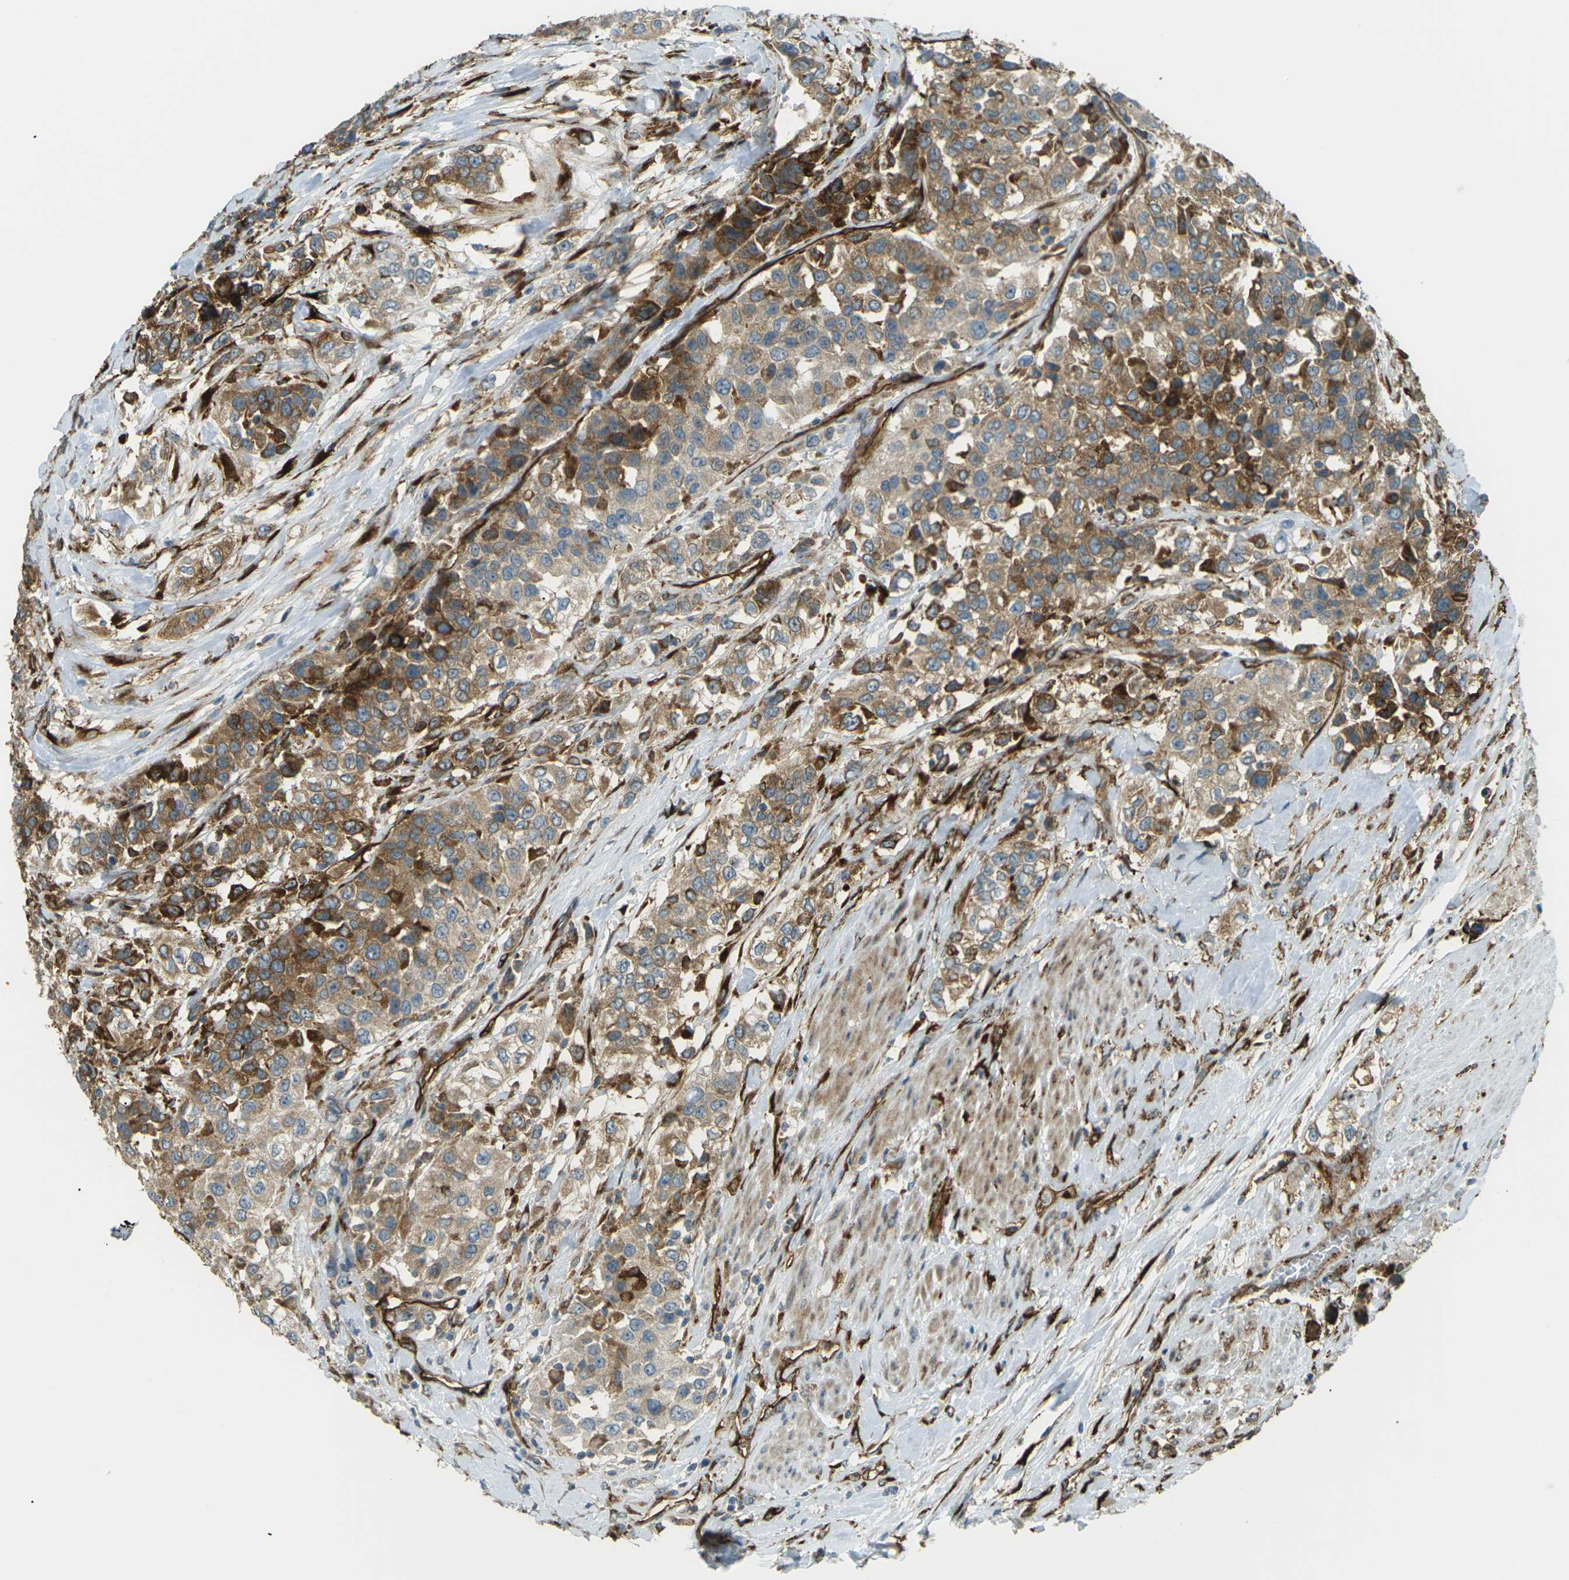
{"staining": {"intensity": "strong", "quantity": "25%-75%", "location": "cytoplasmic/membranous"}, "tissue": "urothelial cancer", "cell_type": "Tumor cells", "image_type": "cancer", "snomed": [{"axis": "morphology", "description": "Urothelial carcinoma, High grade"}, {"axis": "topography", "description": "Urinary bladder"}], "caption": "Tumor cells demonstrate high levels of strong cytoplasmic/membranous expression in about 25%-75% of cells in high-grade urothelial carcinoma.", "gene": "S1PR1", "patient": {"sex": "female", "age": 80}}